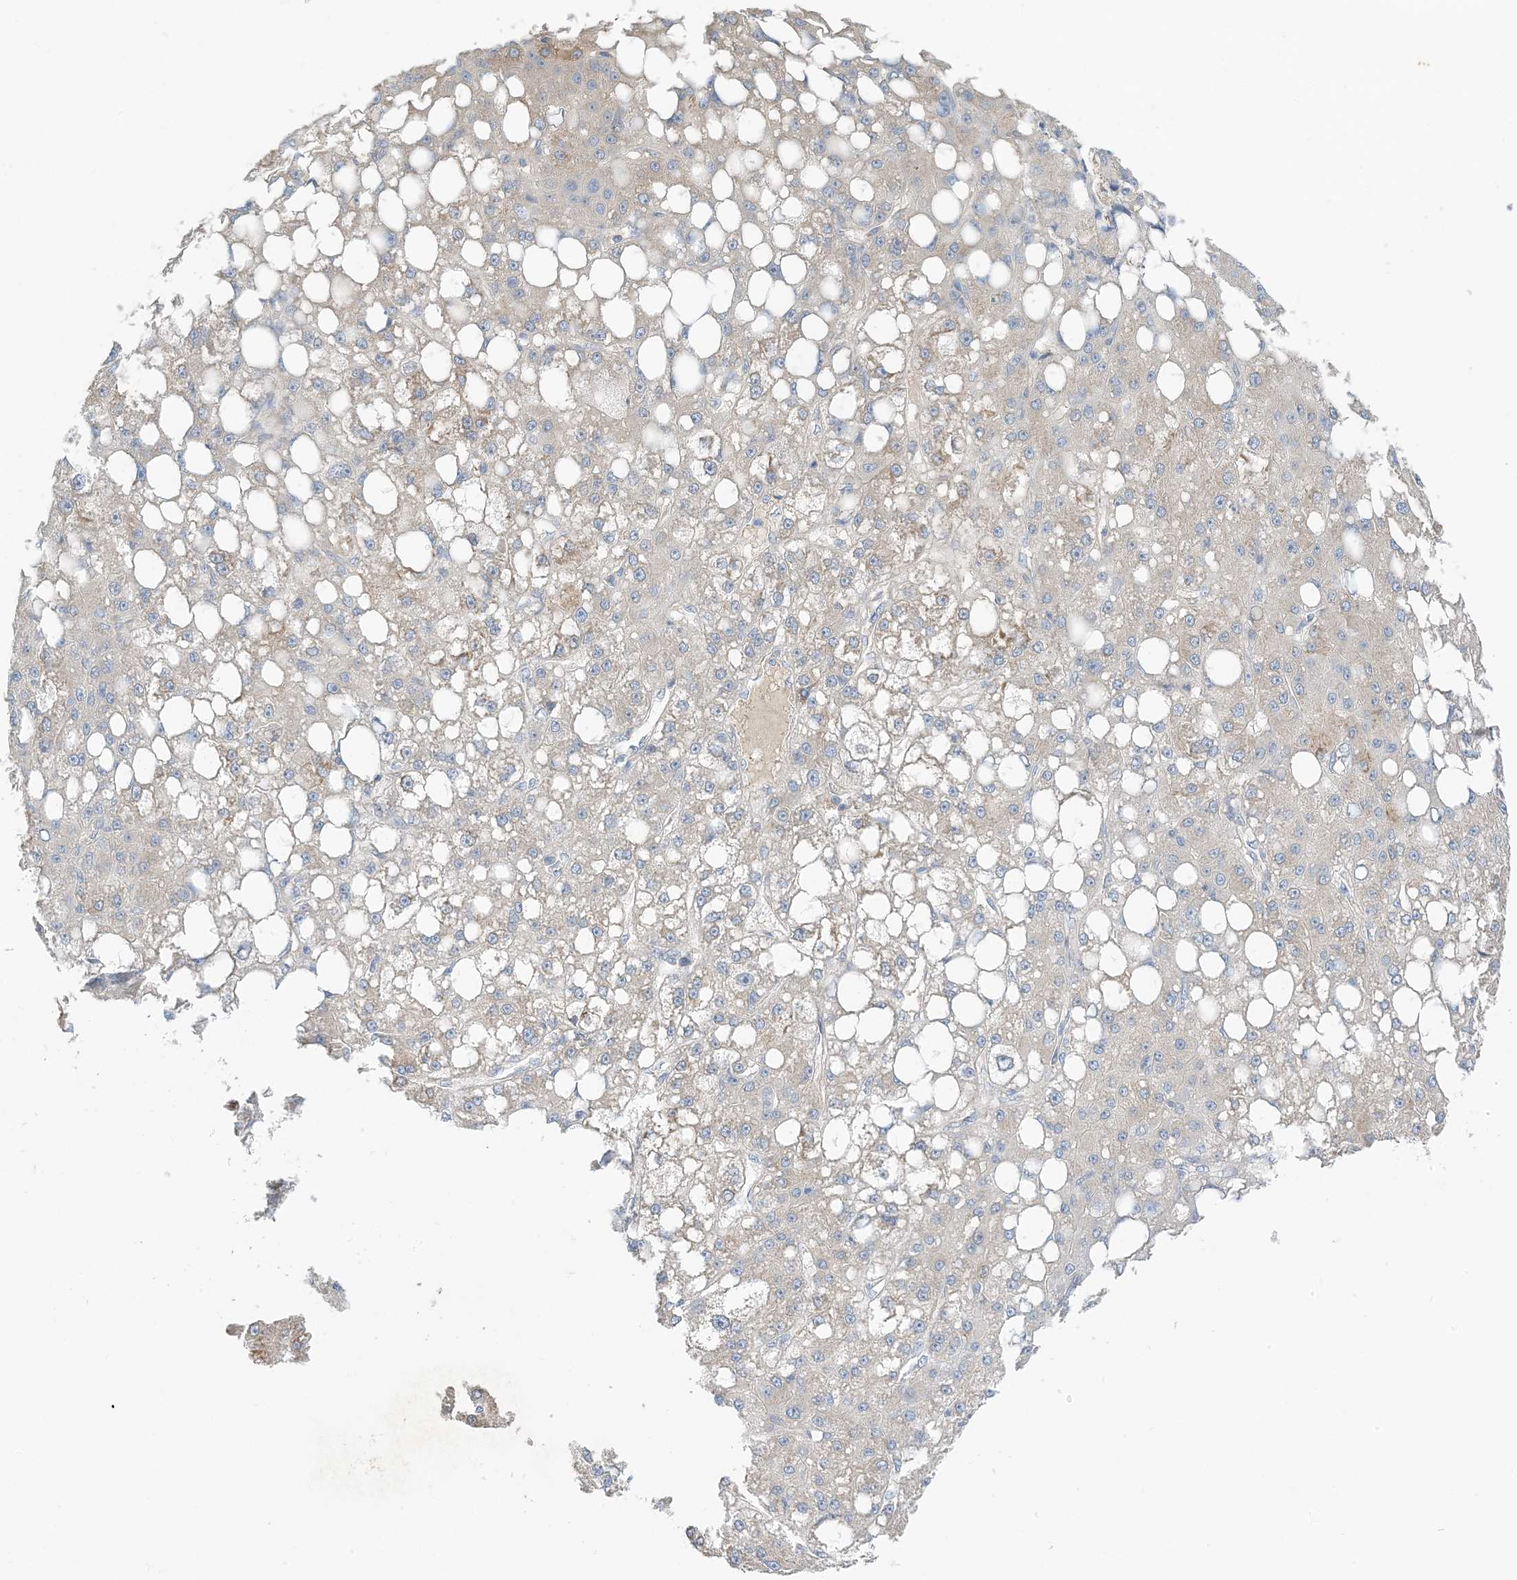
{"staining": {"intensity": "weak", "quantity": "<25%", "location": "cytoplasmic/membranous"}, "tissue": "liver cancer", "cell_type": "Tumor cells", "image_type": "cancer", "snomed": [{"axis": "morphology", "description": "Carcinoma, Hepatocellular, NOS"}, {"axis": "topography", "description": "Liver"}], "caption": "Liver hepatocellular carcinoma was stained to show a protein in brown. There is no significant positivity in tumor cells. (Stains: DAB (3,3'-diaminobenzidine) immunohistochemistry (IHC) with hematoxylin counter stain, Microscopy: brightfield microscopy at high magnification).", "gene": "KIFBP", "patient": {"sex": "male", "age": 67}}